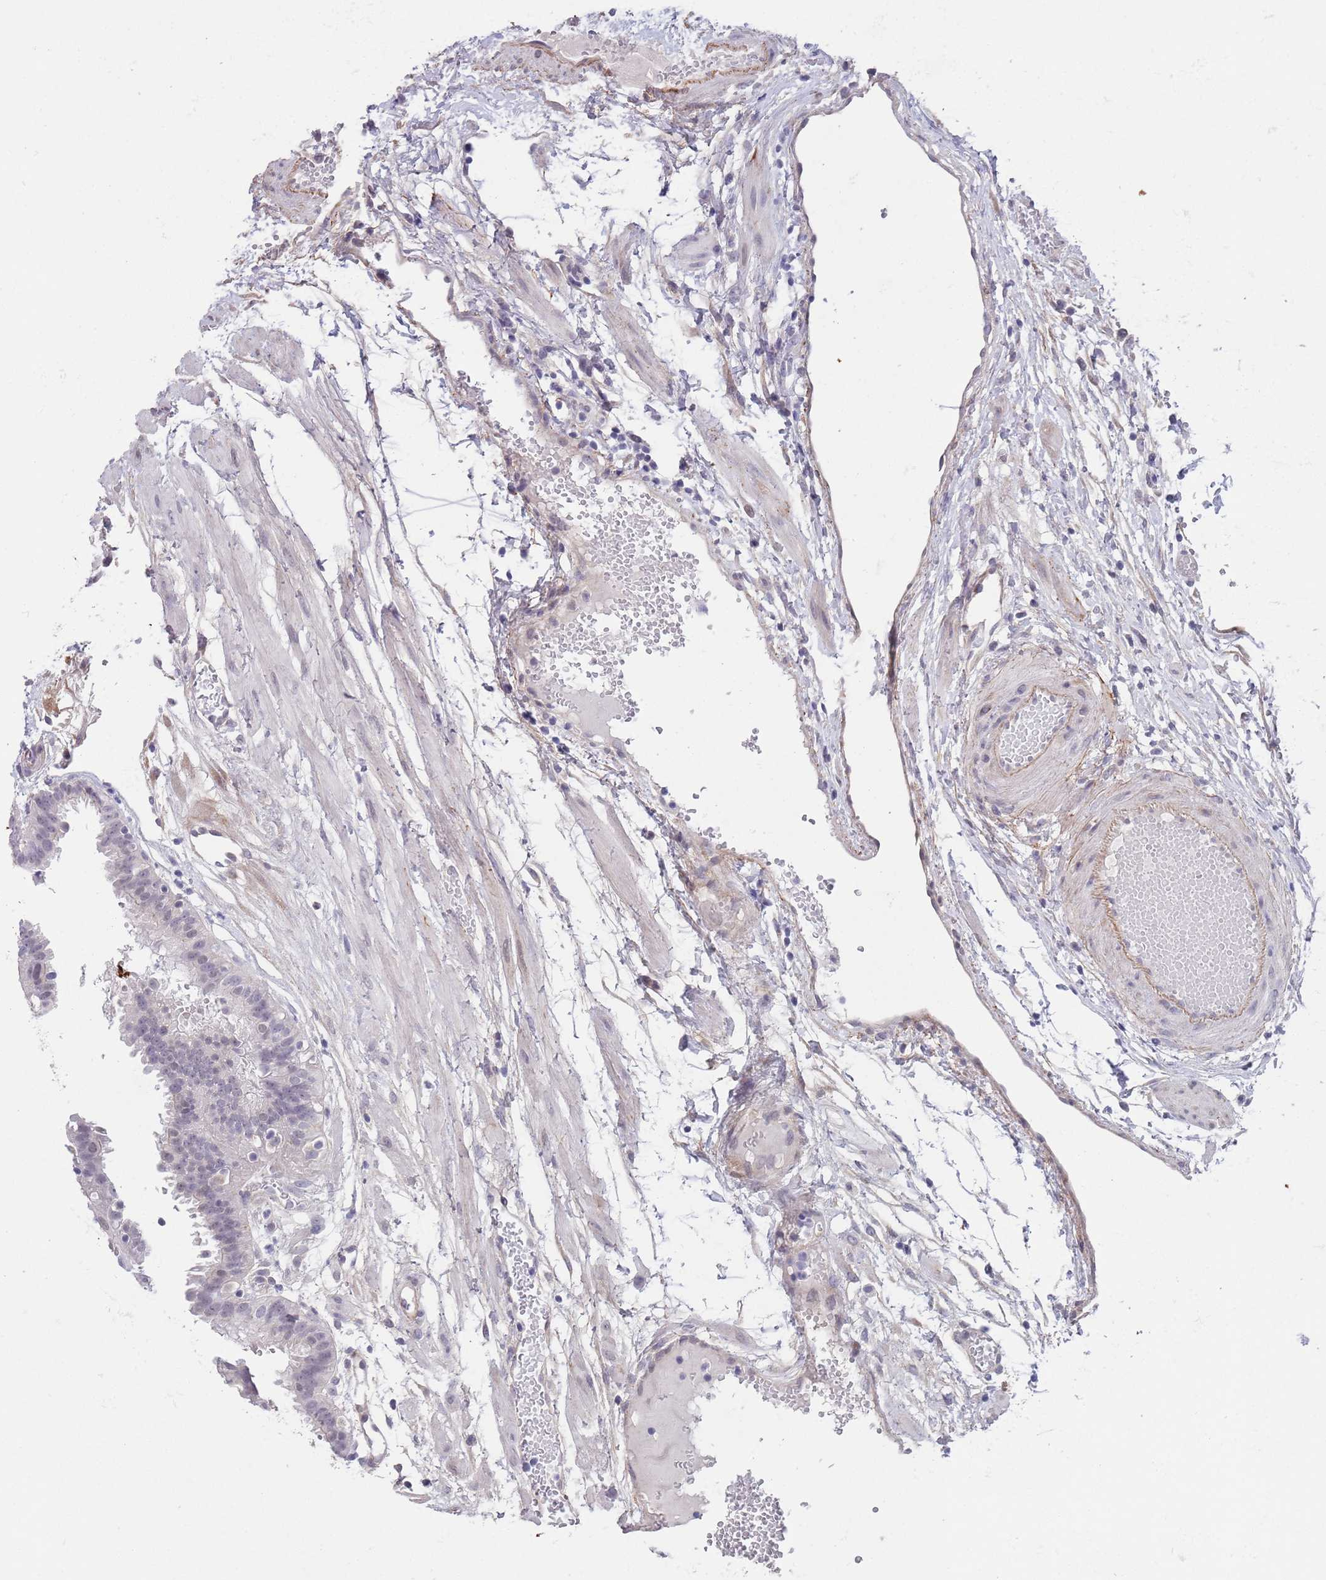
{"staining": {"intensity": "negative", "quantity": "none", "location": "none"}, "tissue": "fallopian tube", "cell_type": "Glandular cells", "image_type": "normal", "snomed": [{"axis": "morphology", "description": "Normal tissue, NOS"}, {"axis": "topography", "description": "Fallopian tube"}], "caption": "The immunohistochemistry photomicrograph has no significant expression in glandular cells of fallopian tube. (DAB IHC, high magnification).", "gene": "RNF169", "patient": {"sex": "female", "age": 37}}